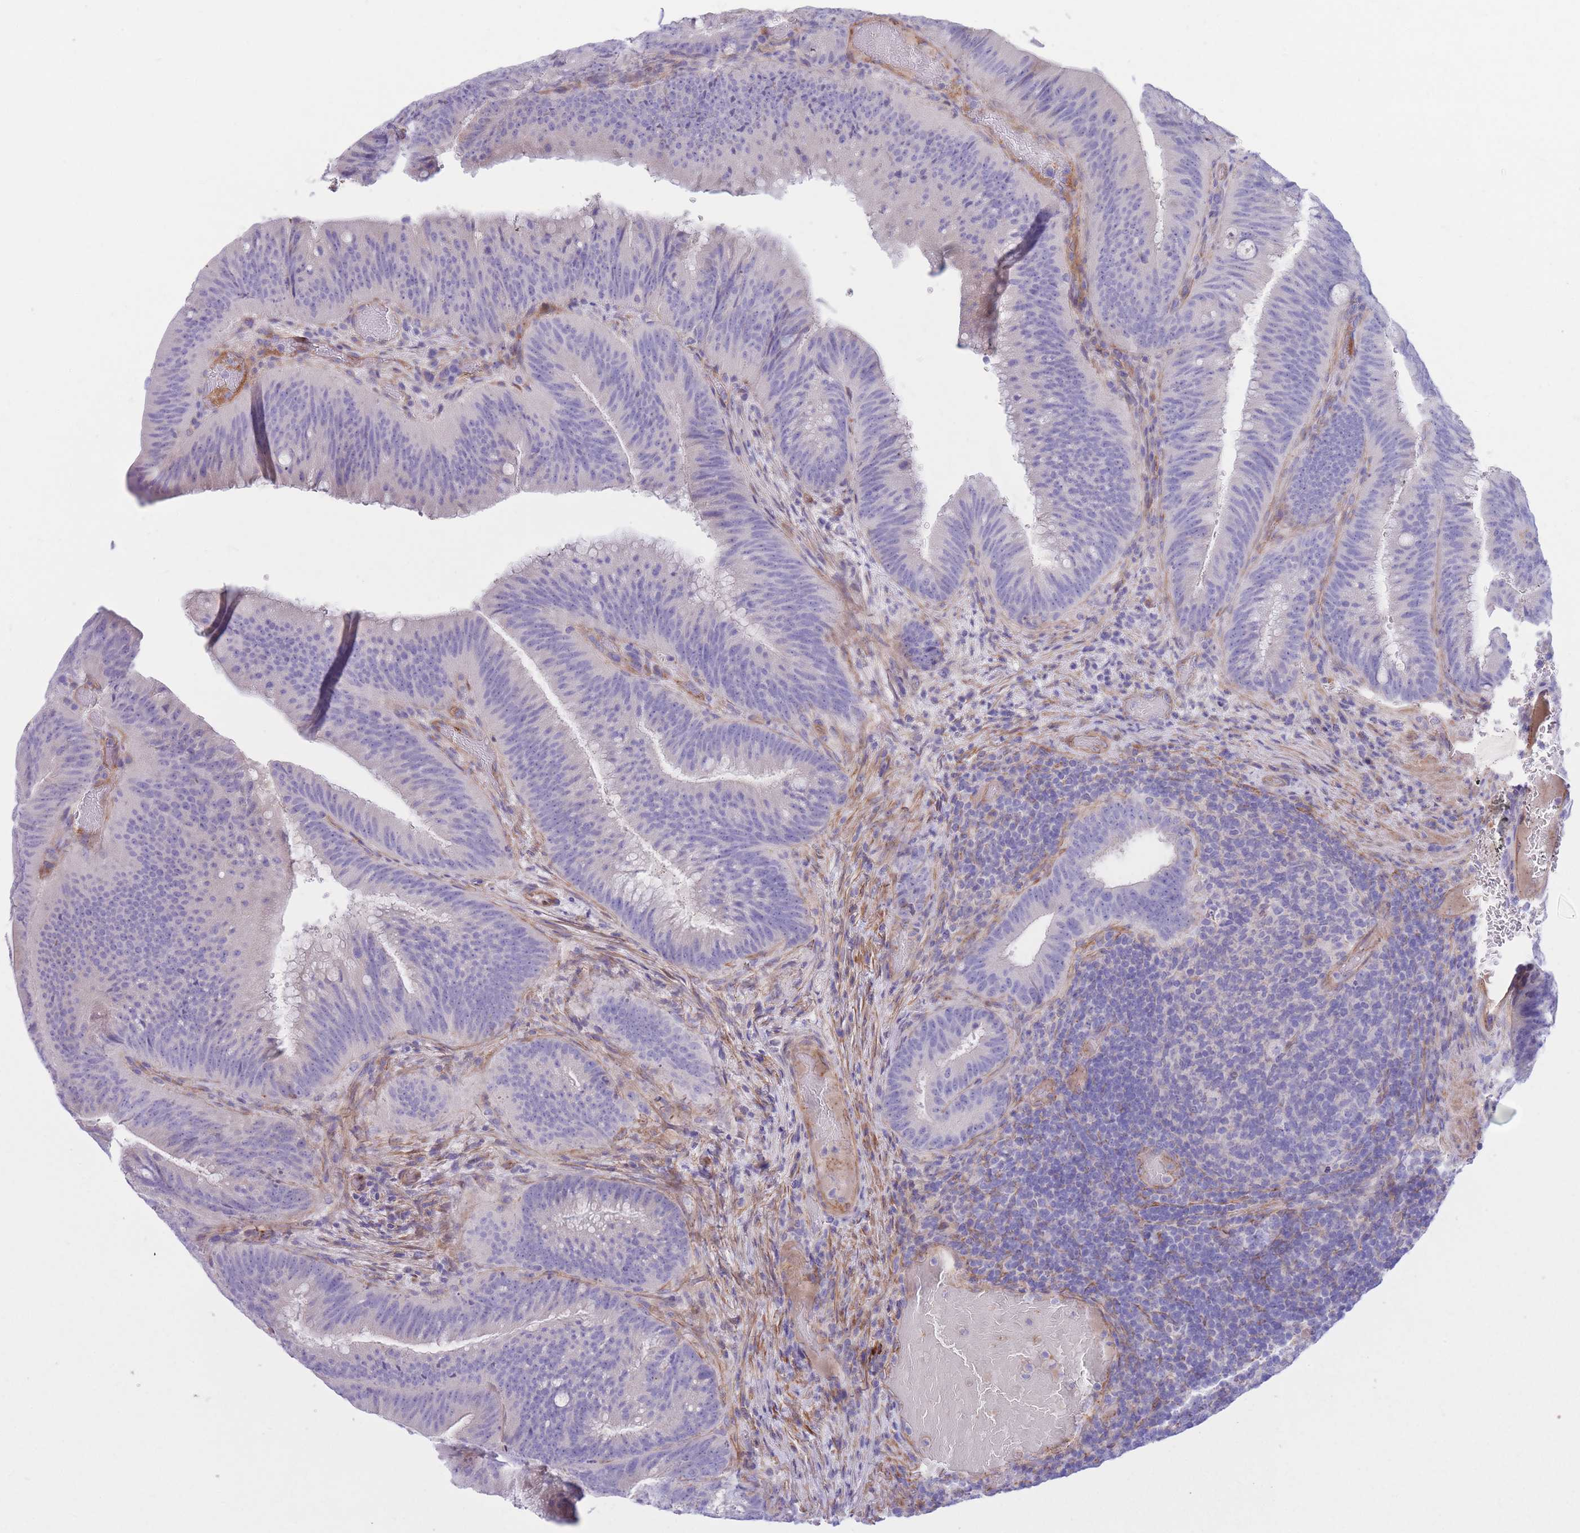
{"staining": {"intensity": "negative", "quantity": "none", "location": "none"}, "tissue": "colorectal cancer", "cell_type": "Tumor cells", "image_type": "cancer", "snomed": [{"axis": "morphology", "description": "Adenocarcinoma, NOS"}, {"axis": "topography", "description": "Colon"}], "caption": "Protein analysis of colorectal cancer (adenocarcinoma) displays no significant staining in tumor cells.", "gene": "DET1", "patient": {"sex": "female", "age": 43}}